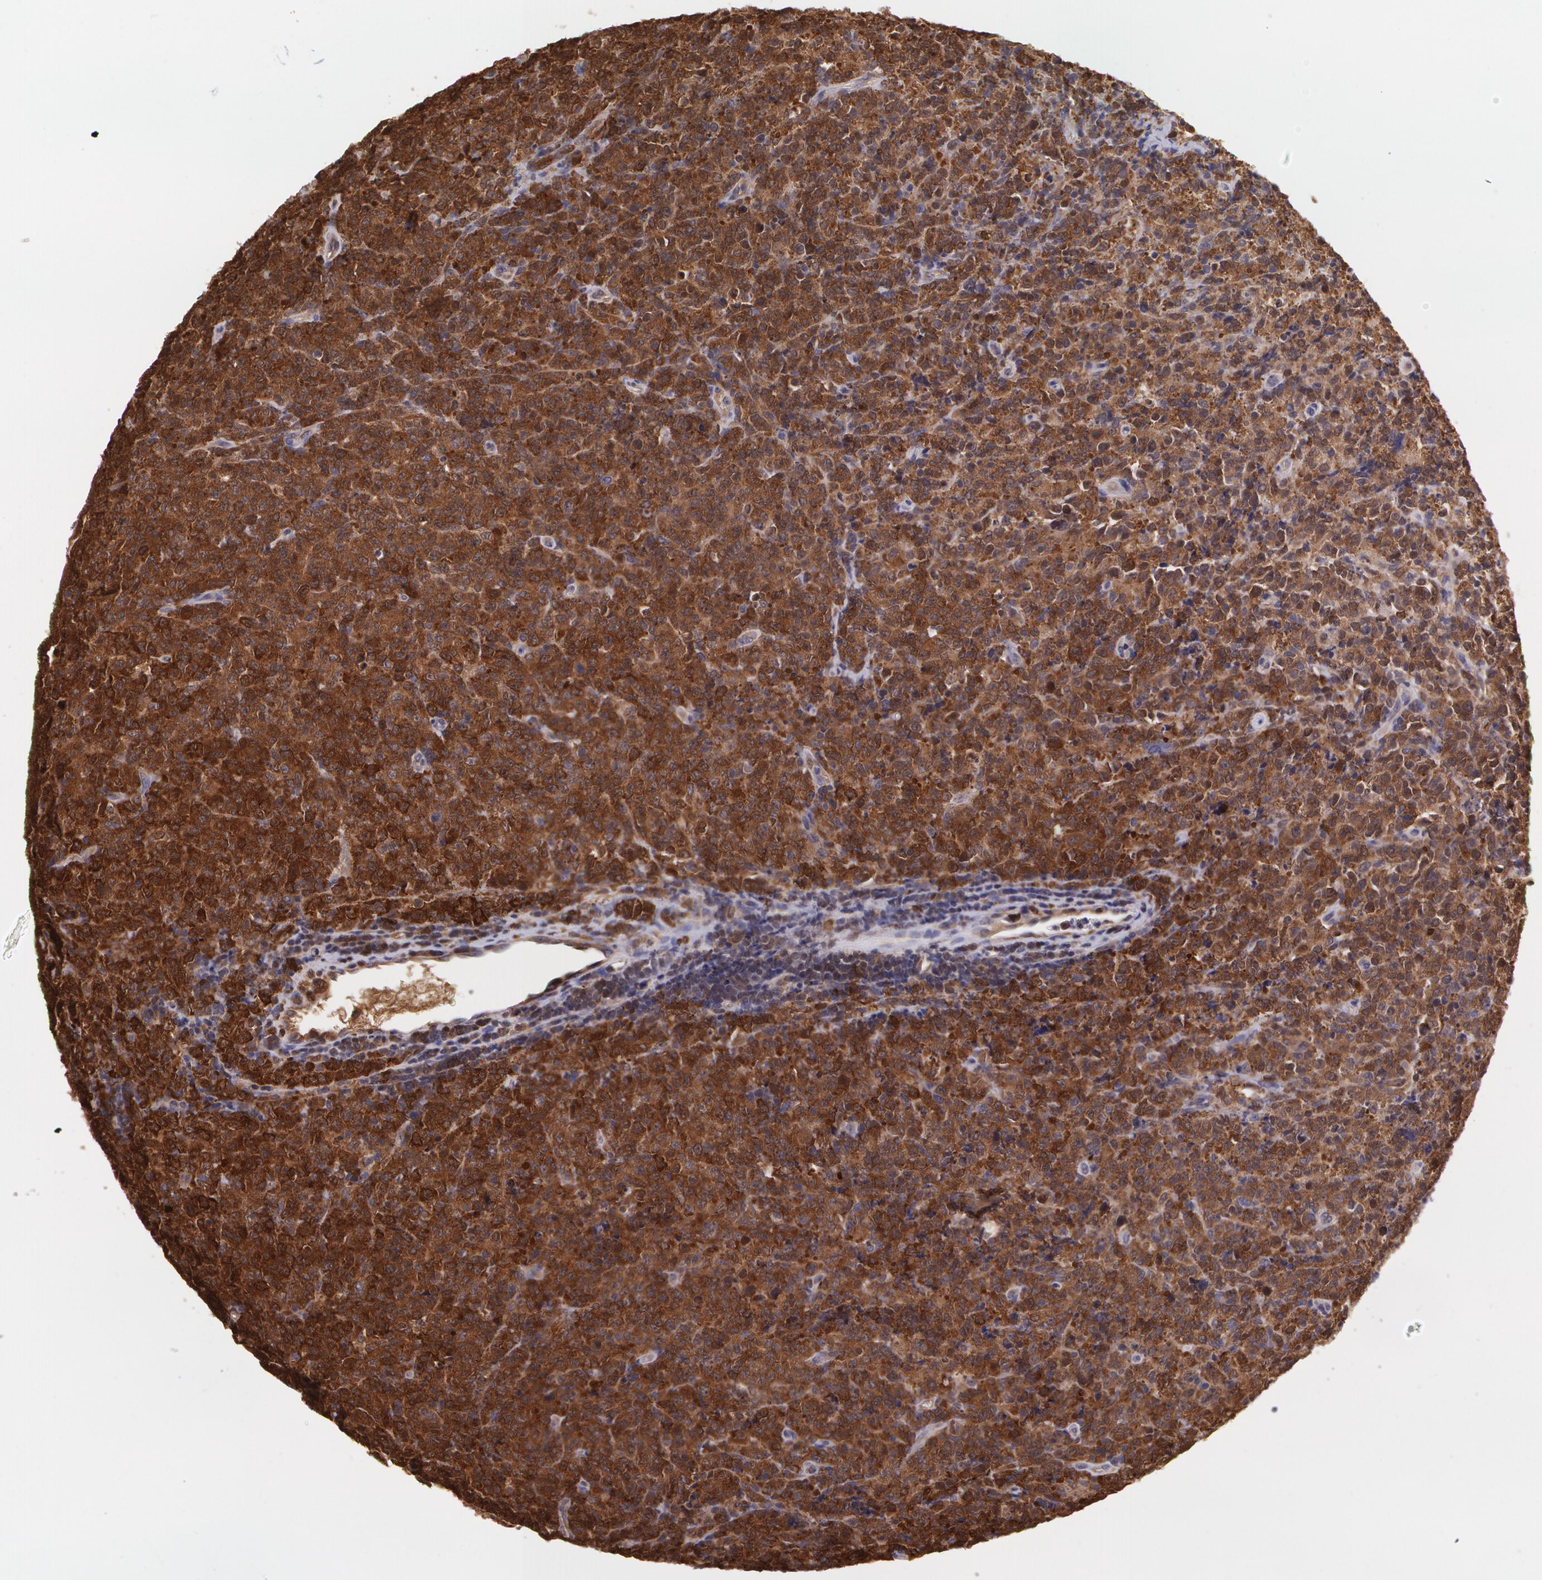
{"staining": {"intensity": "strong", "quantity": ">75%", "location": "cytoplasmic/membranous"}, "tissue": "lymphoma", "cell_type": "Tumor cells", "image_type": "cancer", "snomed": [{"axis": "morphology", "description": "Malignant lymphoma, non-Hodgkin's type, High grade"}, {"axis": "topography", "description": "Tonsil"}], "caption": "This image displays IHC staining of lymphoma, with high strong cytoplasmic/membranous positivity in about >75% of tumor cells.", "gene": "HSPH1", "patient": {"sex": "female", "age": 36}}